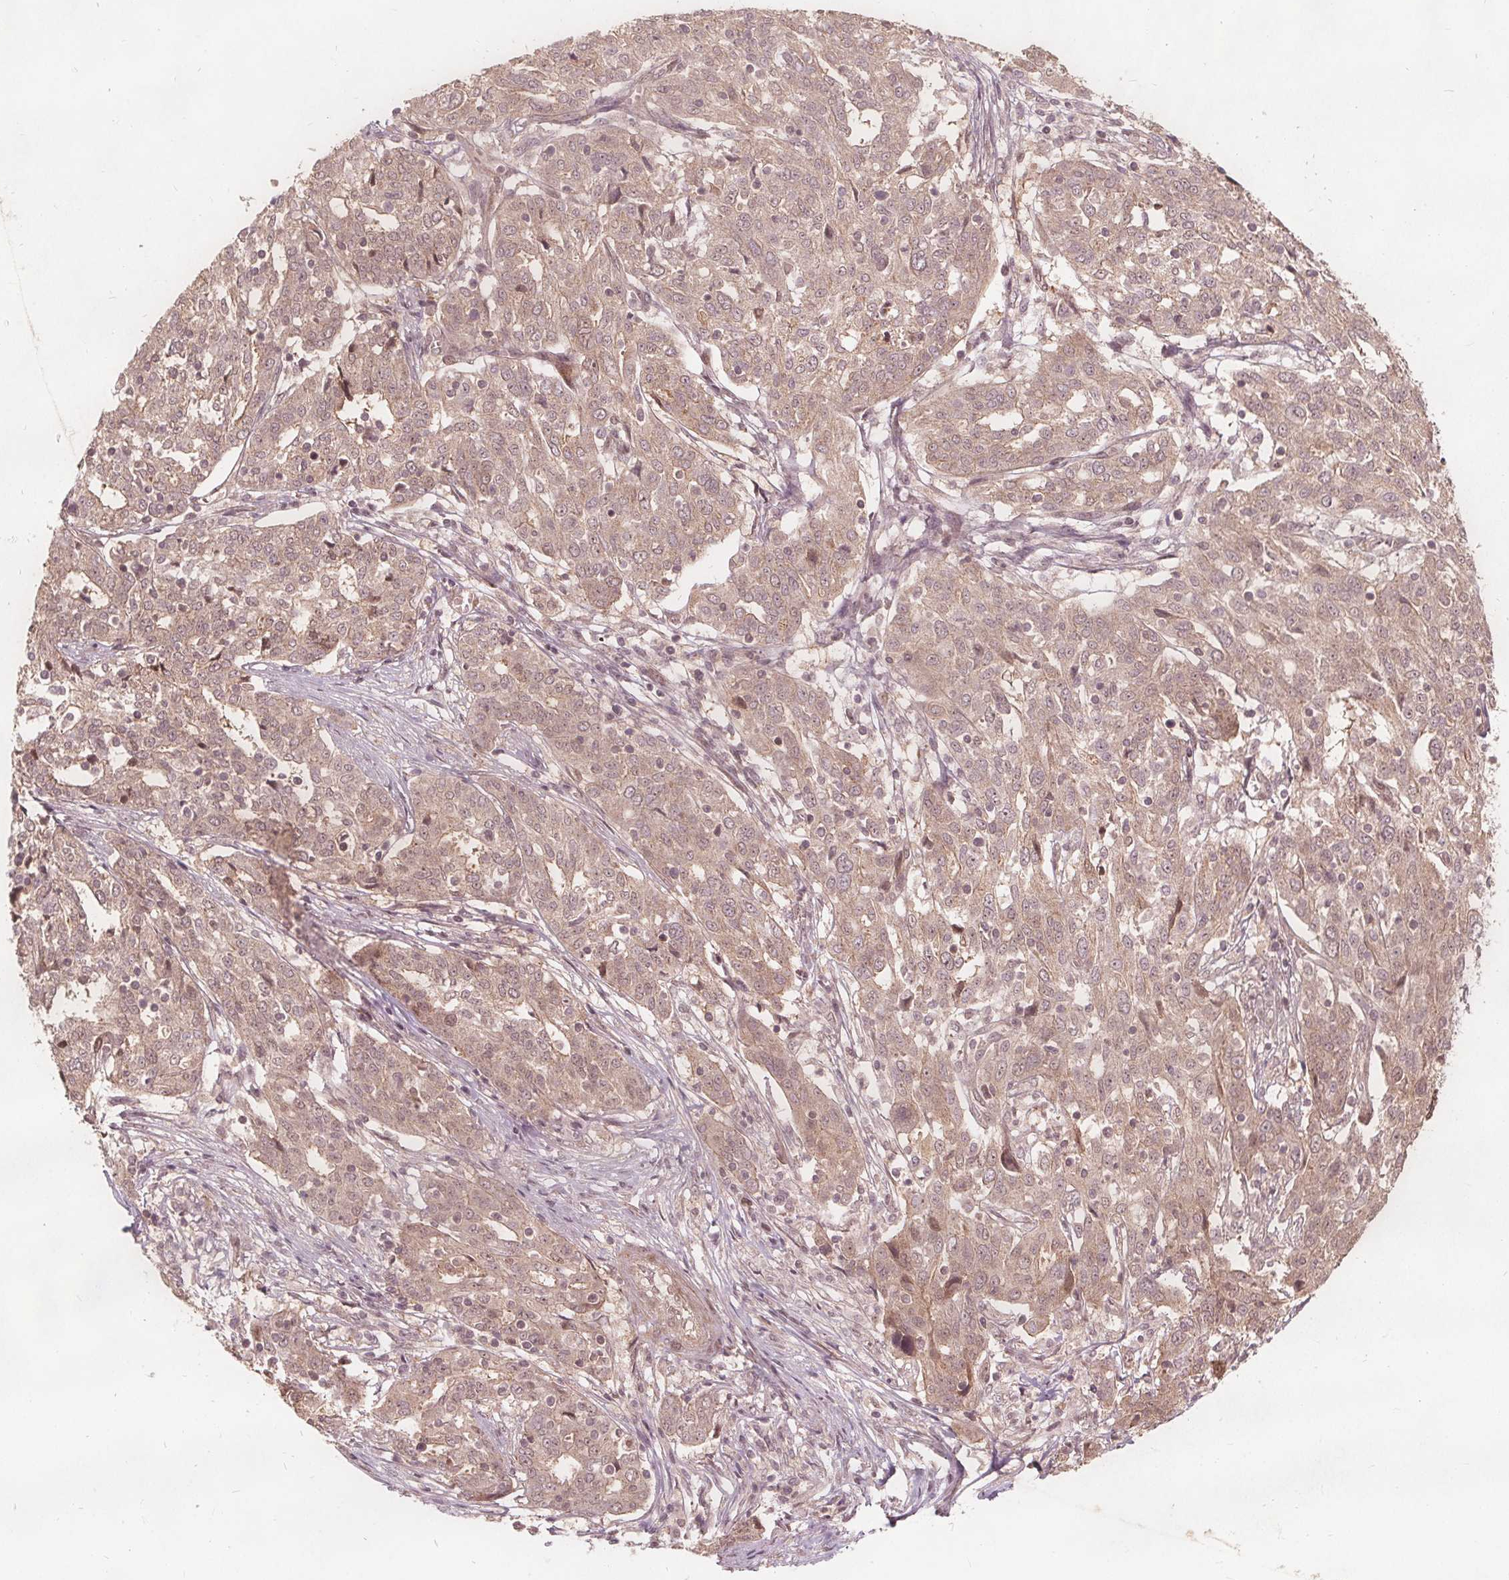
{"staining": {"intensity": "weak", "quantity": ">75%", "location": "cytoplasmic/membranous"}, "tissue": "ovarian cancer", "cell_type": "Tumor cells", "image_type": "cancer", "snomed": [{"axis": "morphology", "description": "Cystadenocarcinoma, serous, NOS"}, {"axis": "topography", "description": "Ovary"}], "caption": "A brown stain labels weak cytoplasmic/membranous staining of a protein in ovarian cancer (serous cystadenocarcinoma) tumor cells. Using DAB (brown) and hematoxylin (blue) stains, captured at high magnification using brightfield microscopy.", "gene": "PPP1CB", "patient": {"sex": "female", "age": 67}}